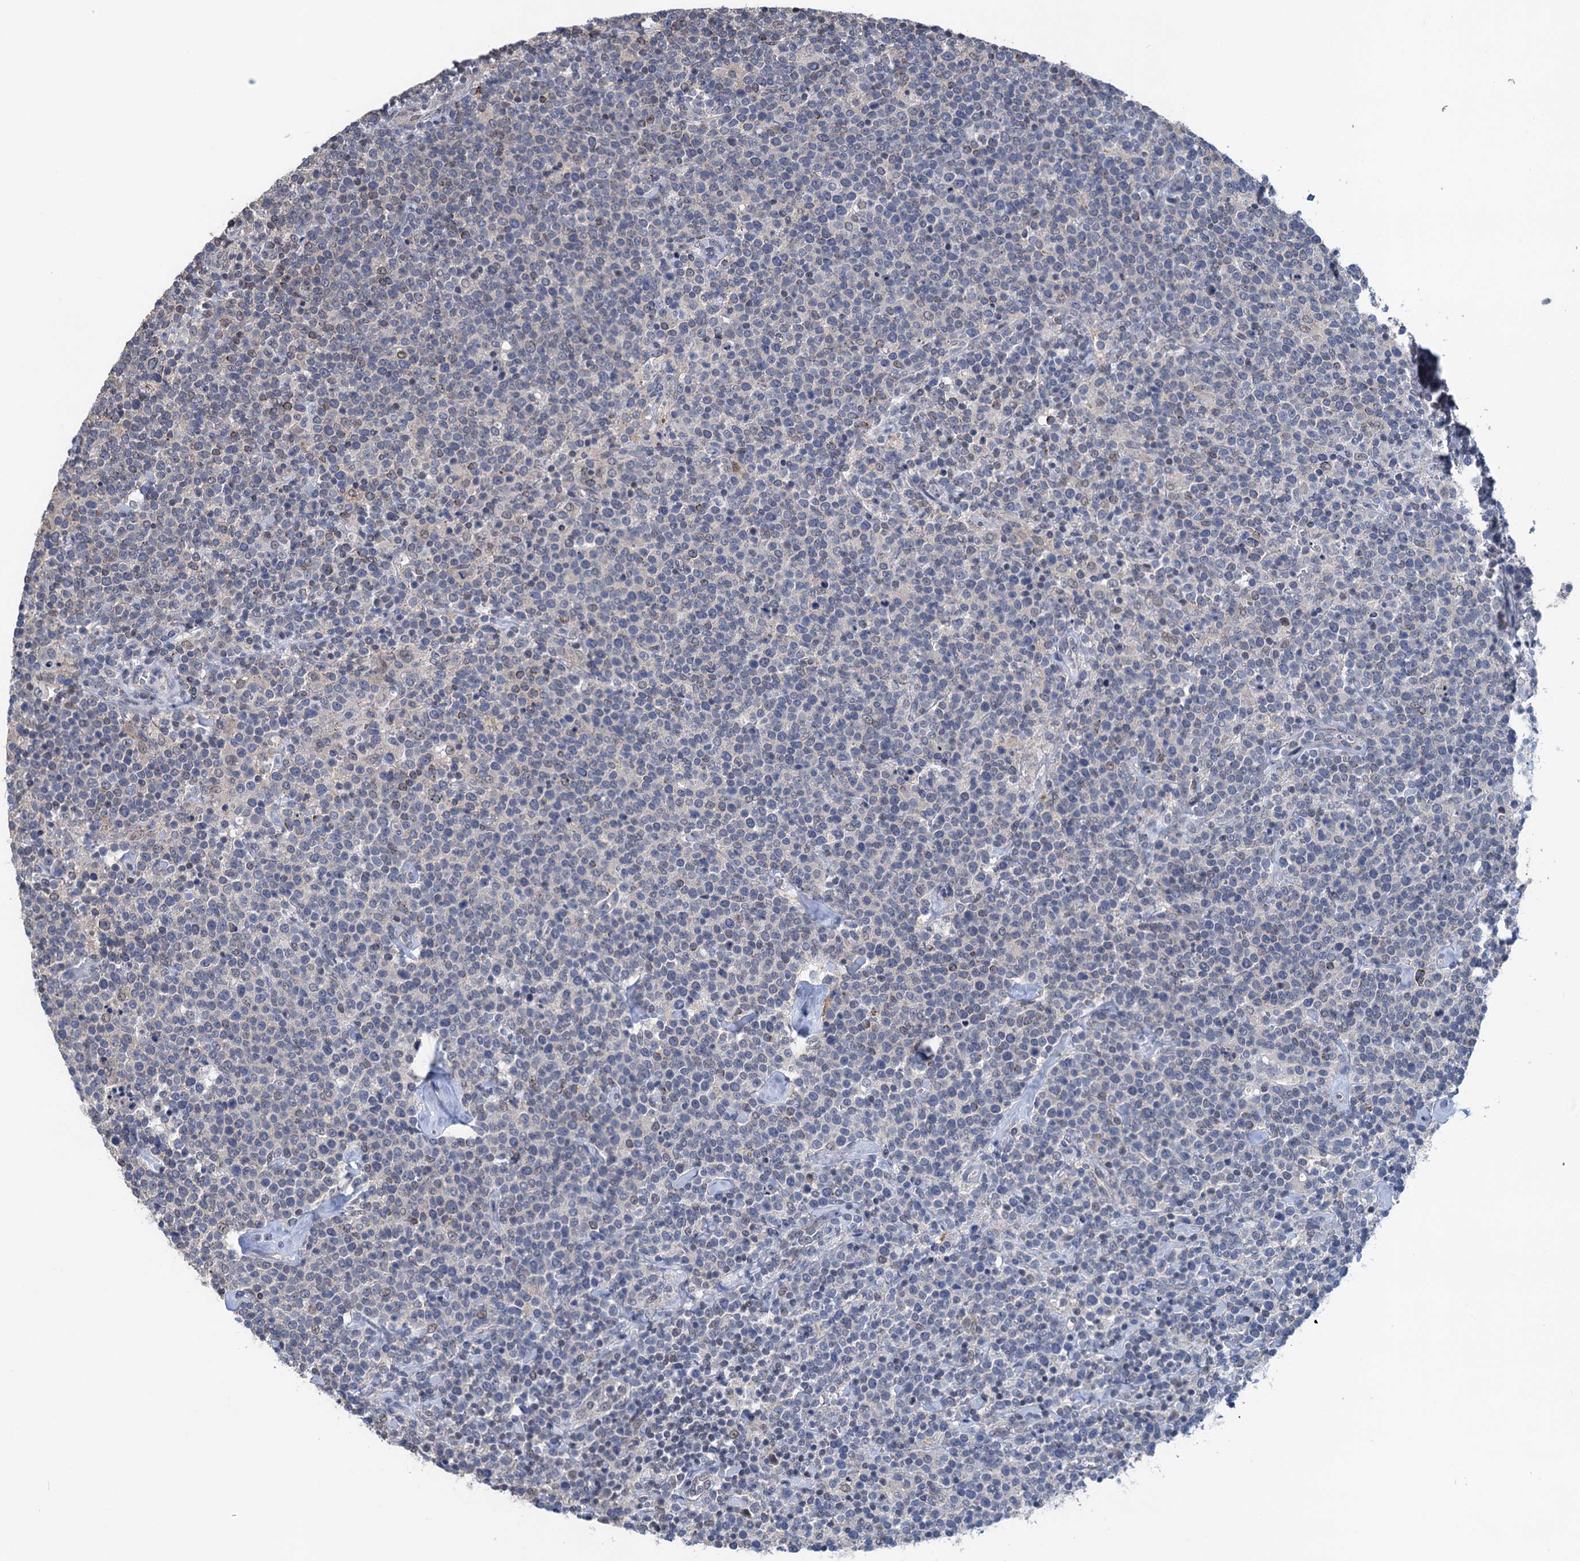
{"staining": {"intensity": "negative", "quantity": "none", "location": "none"}, "tissue": "lymphoma", "cell_type": "Tumor cells", "image_type": "cancer", "snomed": [{"axis": "morphology", "description": "Malignant lymphoma, non-Hodgkin's type, High grade"}, {"axis": "topography", "description": "Lymph node"}], "caption": "Lymphoma stained for a protein using immunohistochemistry (IHC) demonstrates no staining tumor cells.", "gene": "RTKN2", "patient": {"sex": "male", "age": 61}}